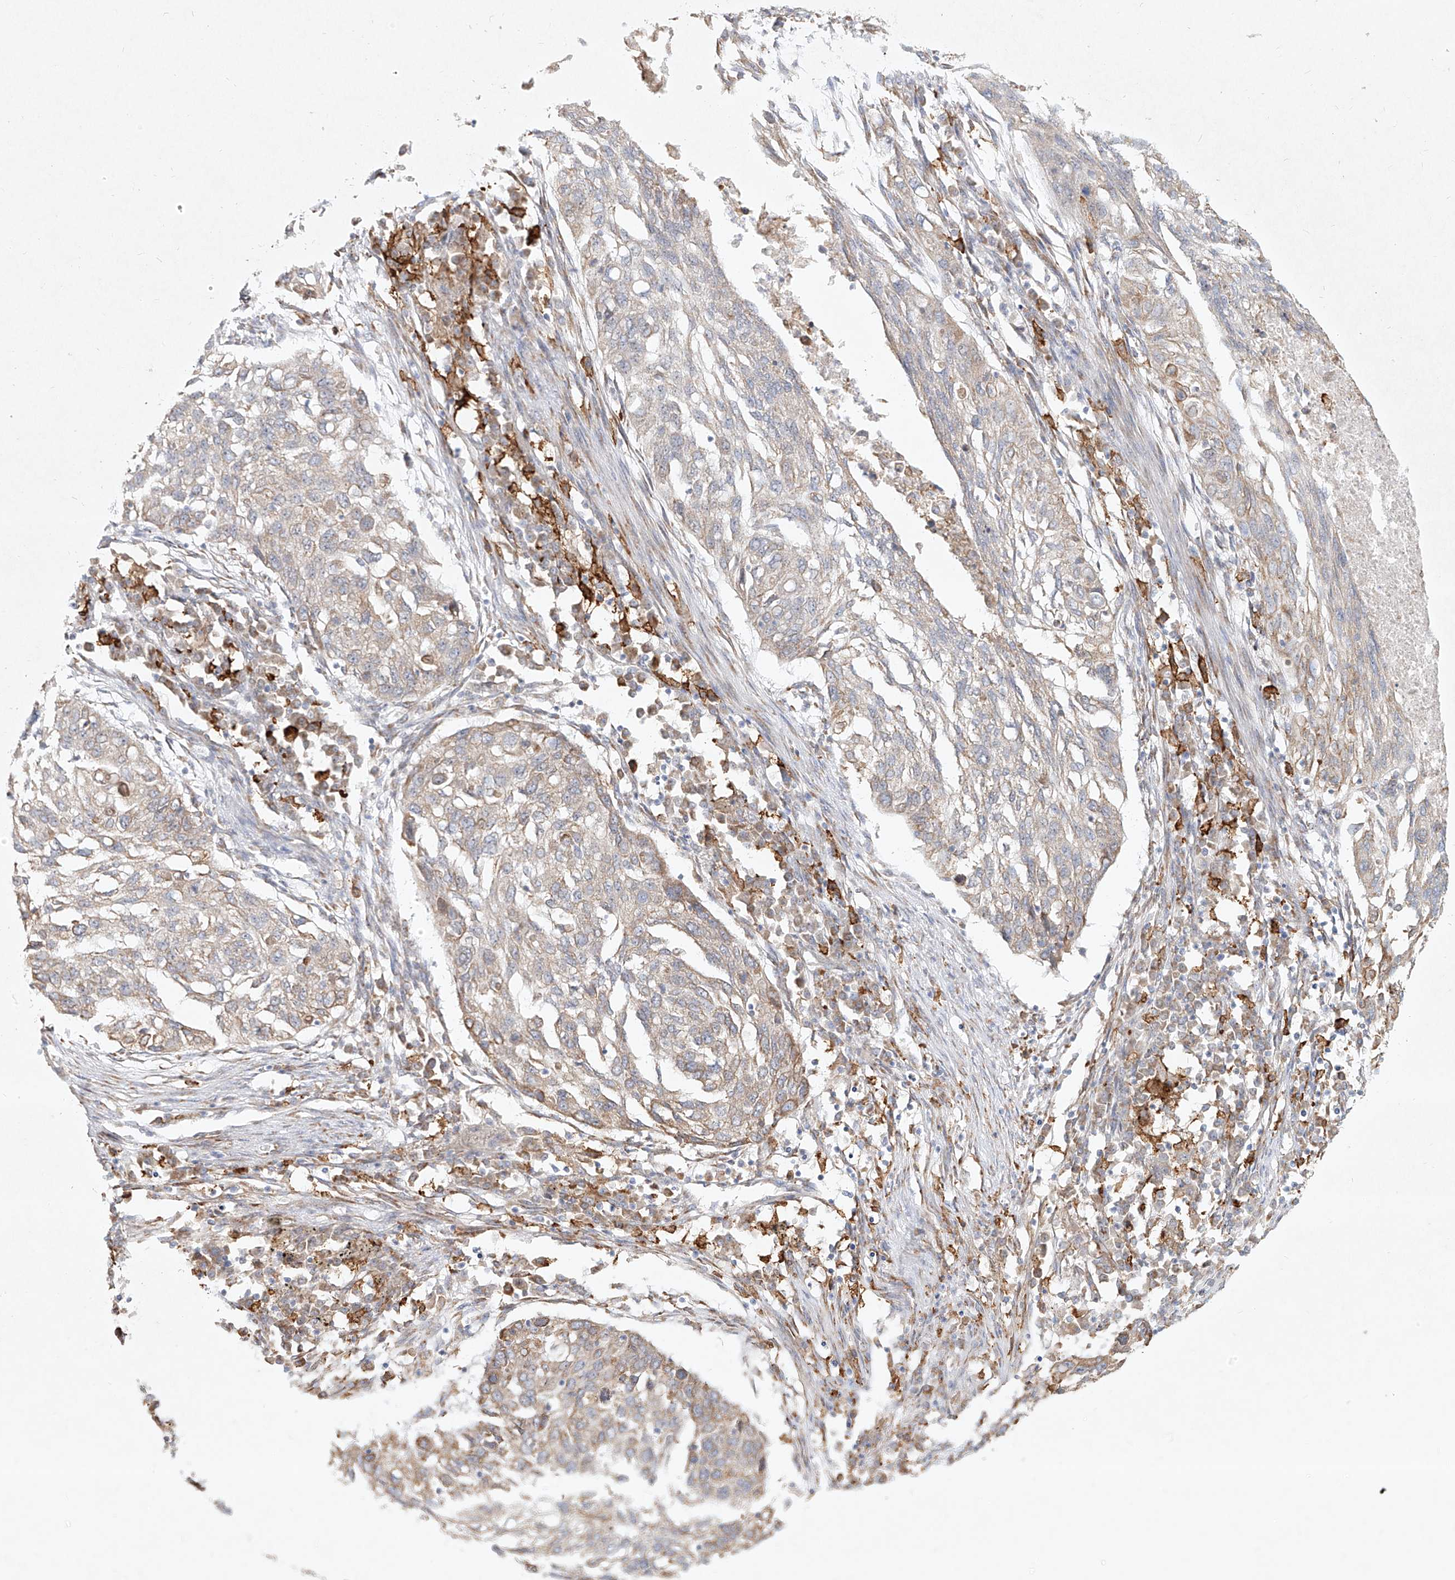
{"staining": {"intensity": "weak", "quantity": "25%-75%", "location": "cytoplasmic/membranous"}, "tissue": "lung cancer", "cell_type": "Tumor cells", "image_type": "cancer", "snomed": [{"axis": "morphology", "description": "Squamous cell carcinoma, NOS"}, {"axis": "topography", "description": "Lung"}], "caption": "Immunohistochemistry (IHC) of squamous cell carcinoma (lung) shows low levels of weak cytoplasmic/membranous staining in about 25%-75% of tumor cells.", "gene": "CD209", "patient": {"sex": "female", "age": 63}}